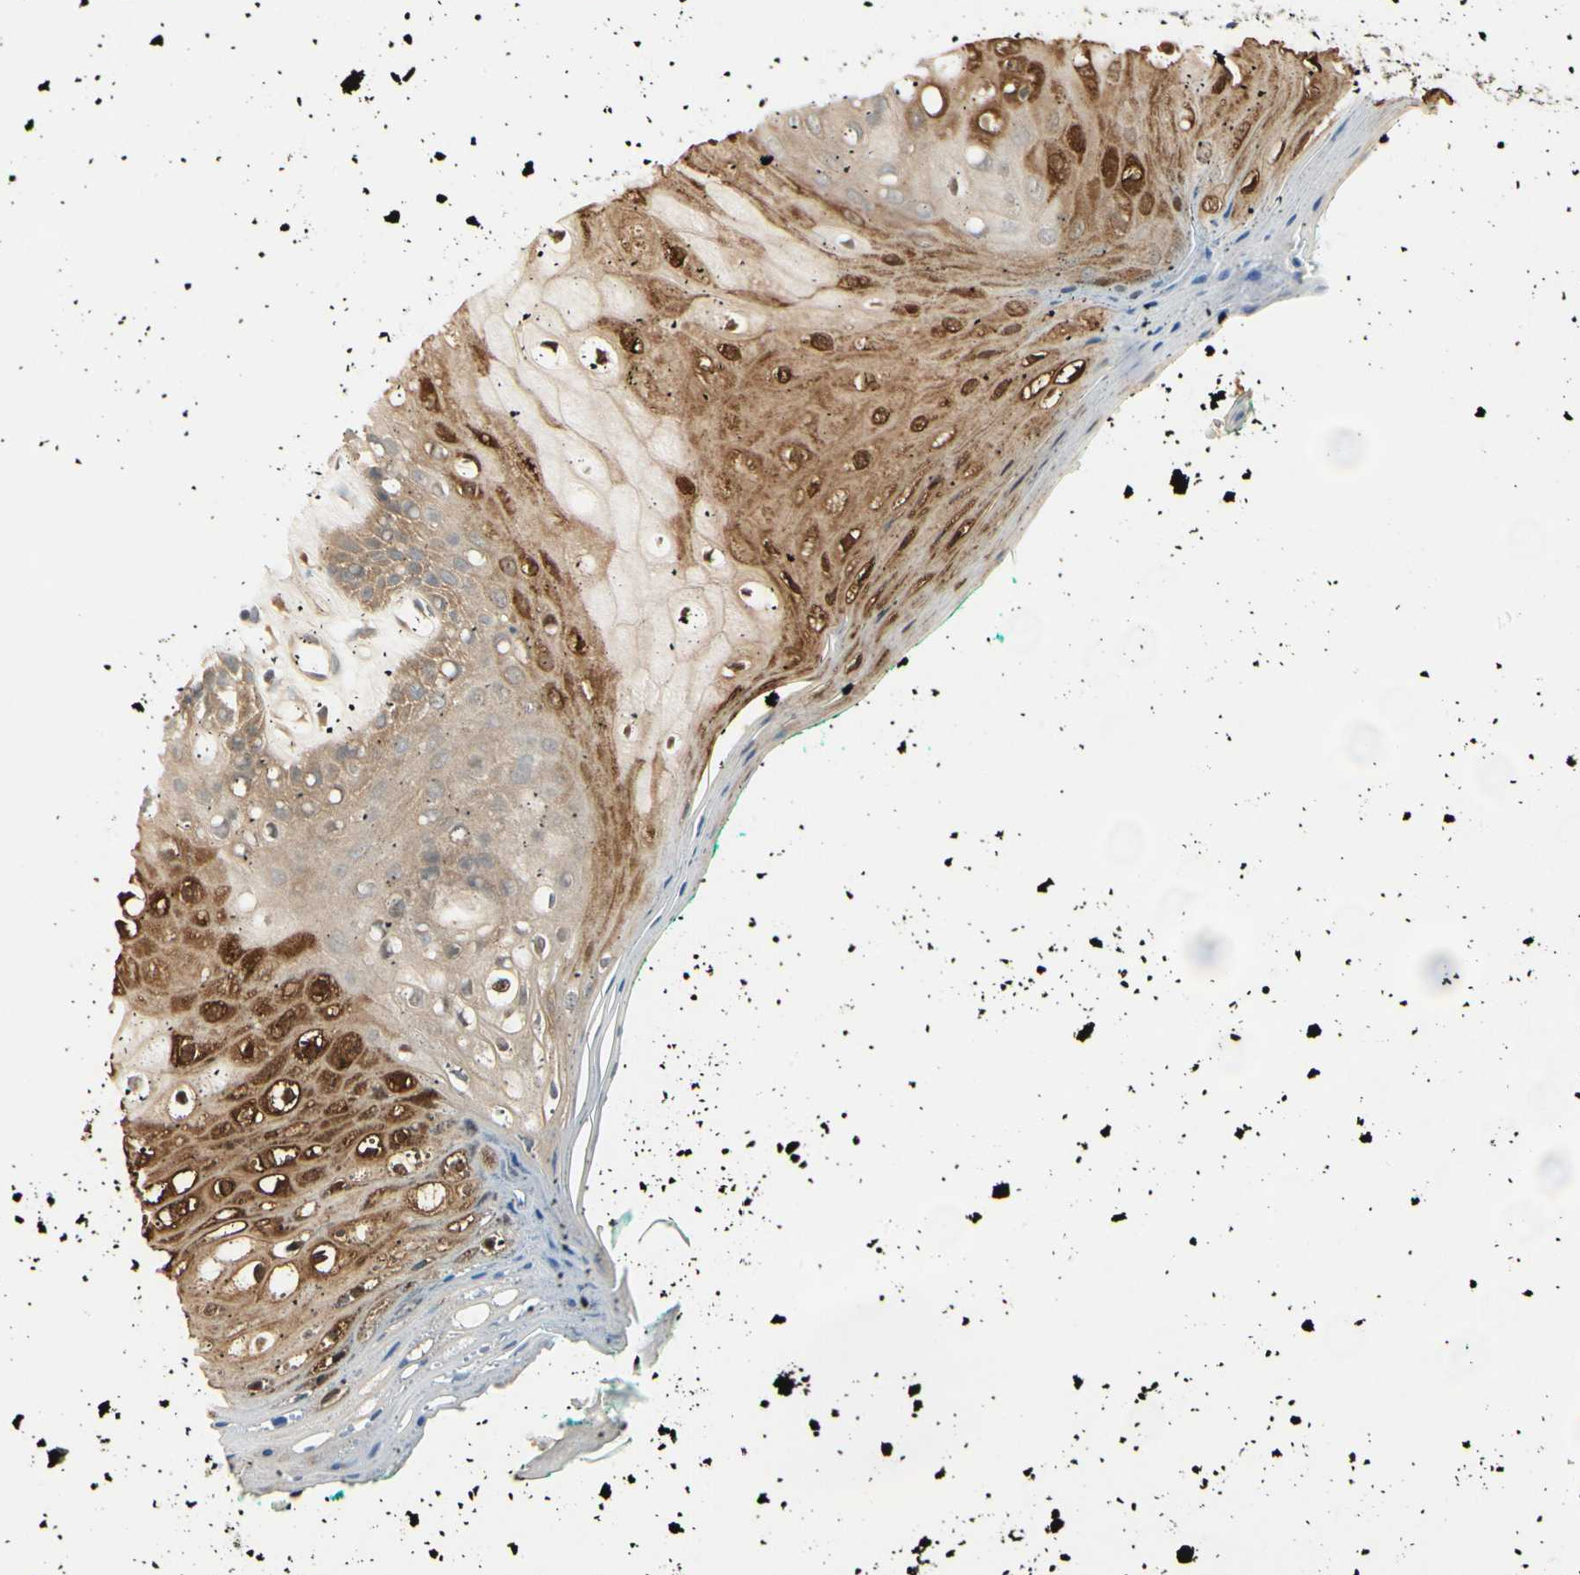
{"staining": {"intensity": "strong", "quantity": ">75%", "location": "cytoplasmic/membranous,nuclear"}, "tissue": "oral mucosa", "cell_type": "Squamous epithelial cells", "image_type": "normal", "snomed": [{"axis": "morphology", "description": "Normal tissue, NOS"}, {"axis": "morphology", "description": "Squamous cell carcinoma, NOS"}, {"axis": "topography", "description": "Skeletal muscle"}, {"axis": "topography", "description": "Oral tissue"}, {"axis": "topography", "description": "Head-Neck"}], "caption": "A micrograph of human oral mucosa stained for a protein exhibits strong cytoplasmic/membranous,nuclear brown staining in squamous epithelial cells. Using DAB (brown) and hematoxylin (blue) stains, captured at high magnification using brightfield microscopy.", "gene": "EPHB3", "patient": {"sex": "female", "age": 84}}